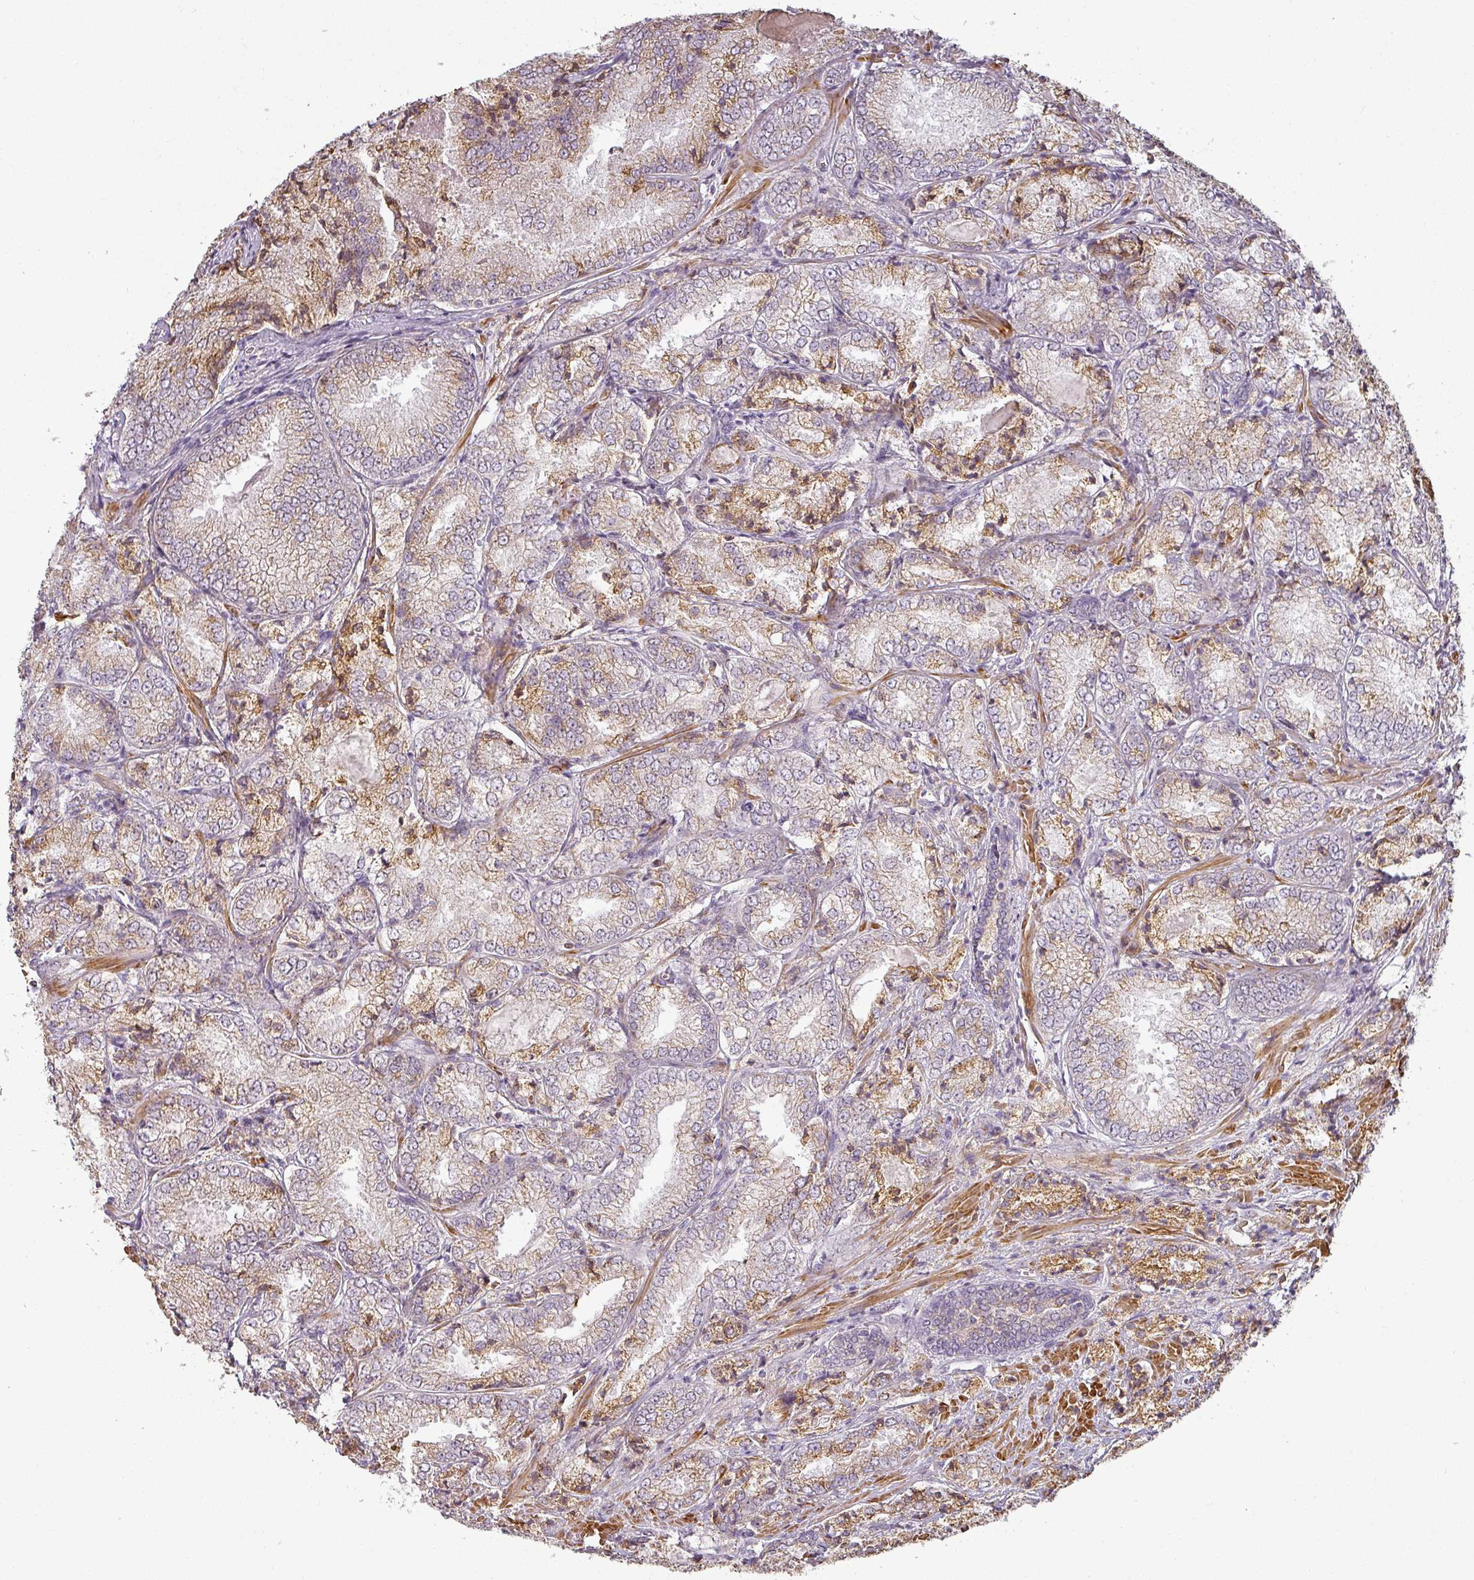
{"staining": {"intensity": "moderate", "quantity": "25%-75%", "location": "cytoplasmic/membranous"}, "tissue": "prostate cancer", "cell_type": "Tumor cells", "image_type": "cancer", "snomed": [{"axis": "morphology", "description": "Adenocarcinoma, High grade"}, {"axis": "topography", "description": "Prostate"}], "caption": "This is a micrograph of immunohistochemistry staining of prostate cancer (high-grade adenocarcinoma), which shows moderate expression in the cytoplasmic/membranous of tumor cells.", "gene": "CCDC144A", "patient": {"sex": "male", "age": 63}}